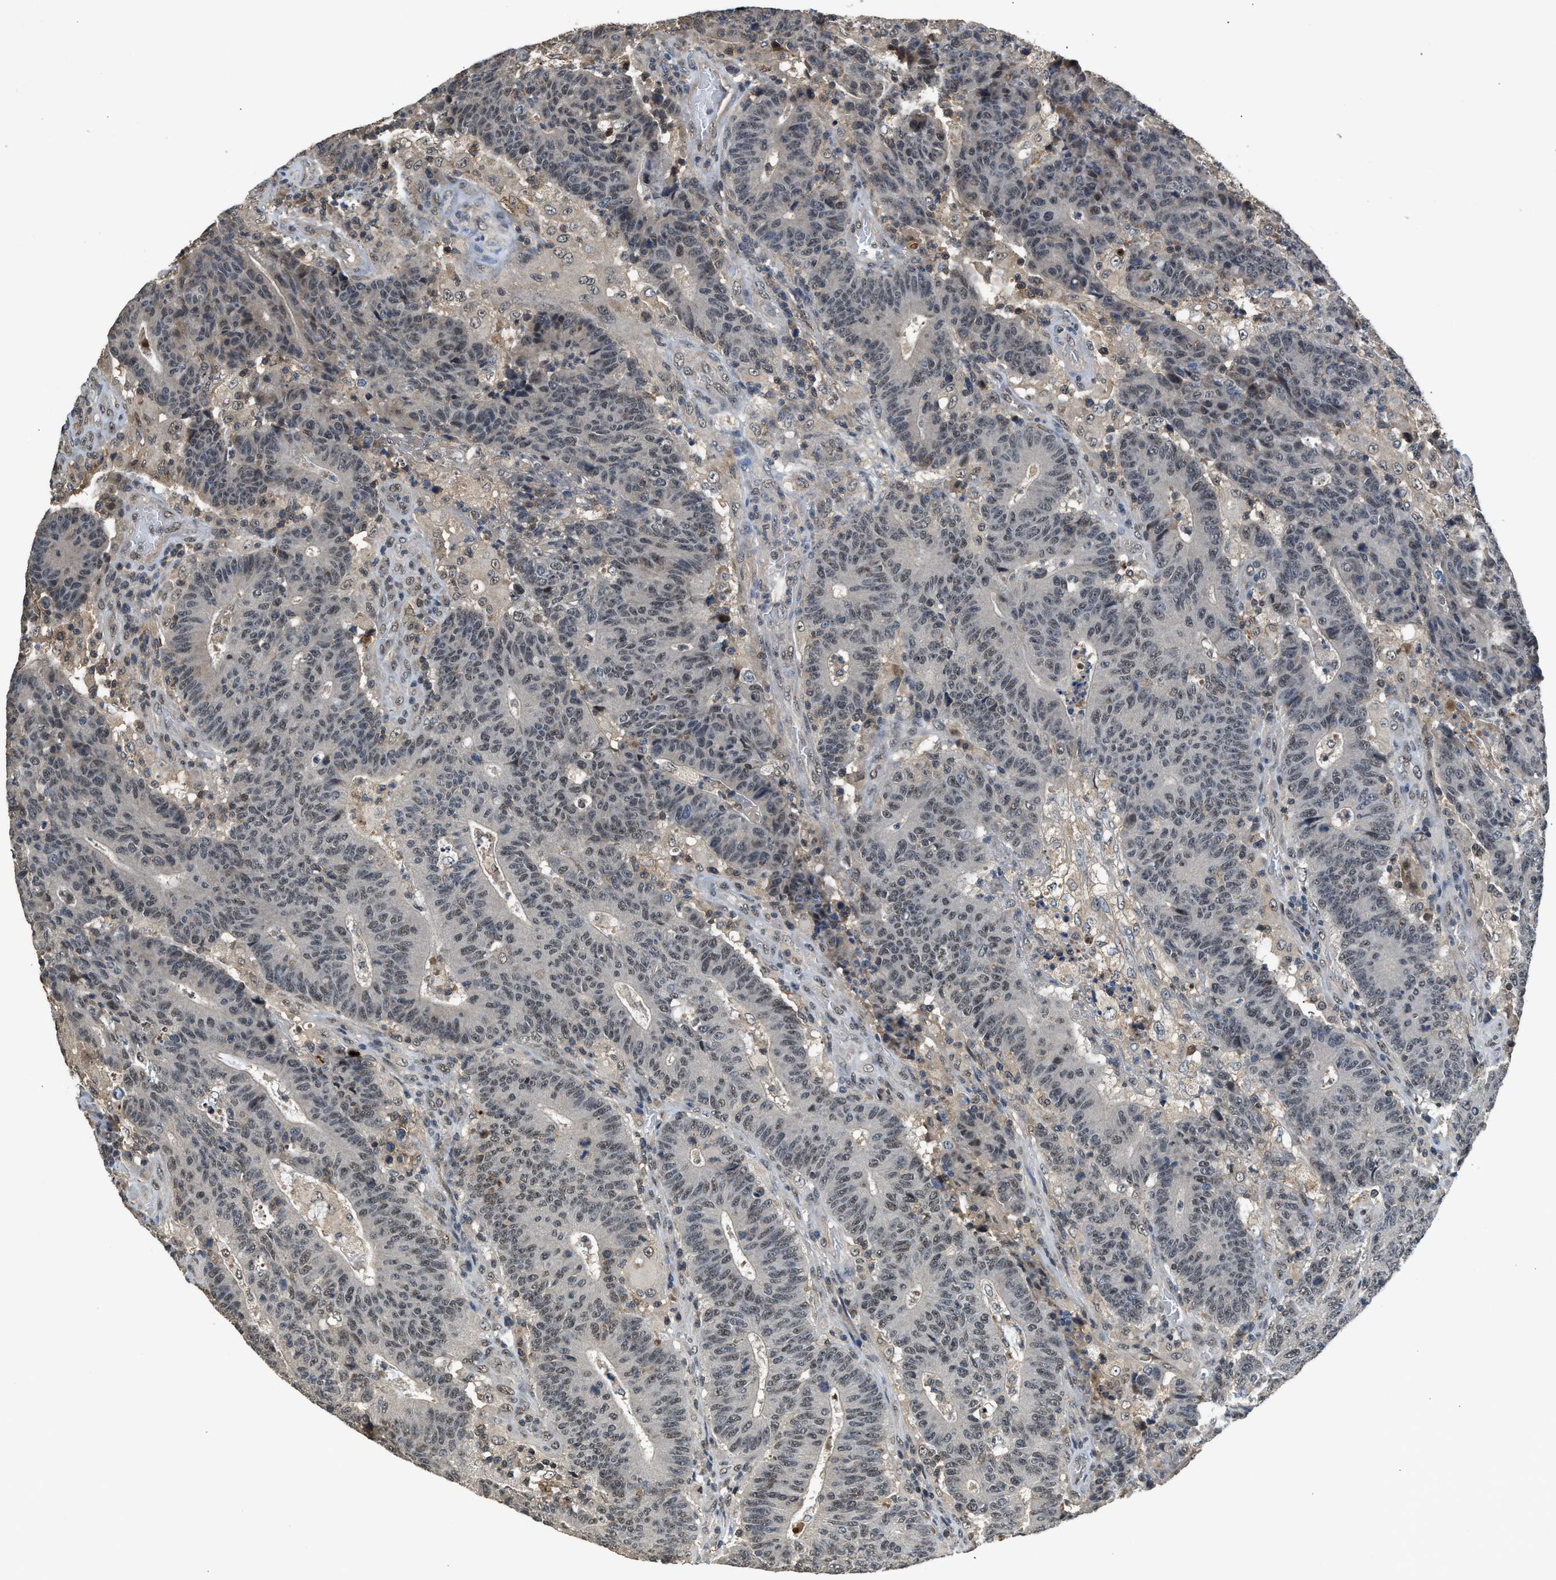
{"staining": {"intensity": "weak", "quantity": "25%-75%", "location": "nuclear"}, "tissue": "colorectal cancer", "cell_type": "Tumor cells", "image_type": "cancer", "snomed": [{"axis": "morphology", "description": "Normal tissue, NOS"}, {"axis": "morphology", "description": "Adenocarcinoma, NOS"}, {"axis": "topography", "description": "Colon"}], "caption": "Immunohistochemistry image of neoplastic tissue: colorectal cancer stained using immunohistochemistry (IHC) exhibits low levels of weak protein expression localized specifically in the nuclear of tumor cells, appearing as a nuclear brown color.", "gene": "SLC15A4", "patient": {"sex": "female", "age": 75}}